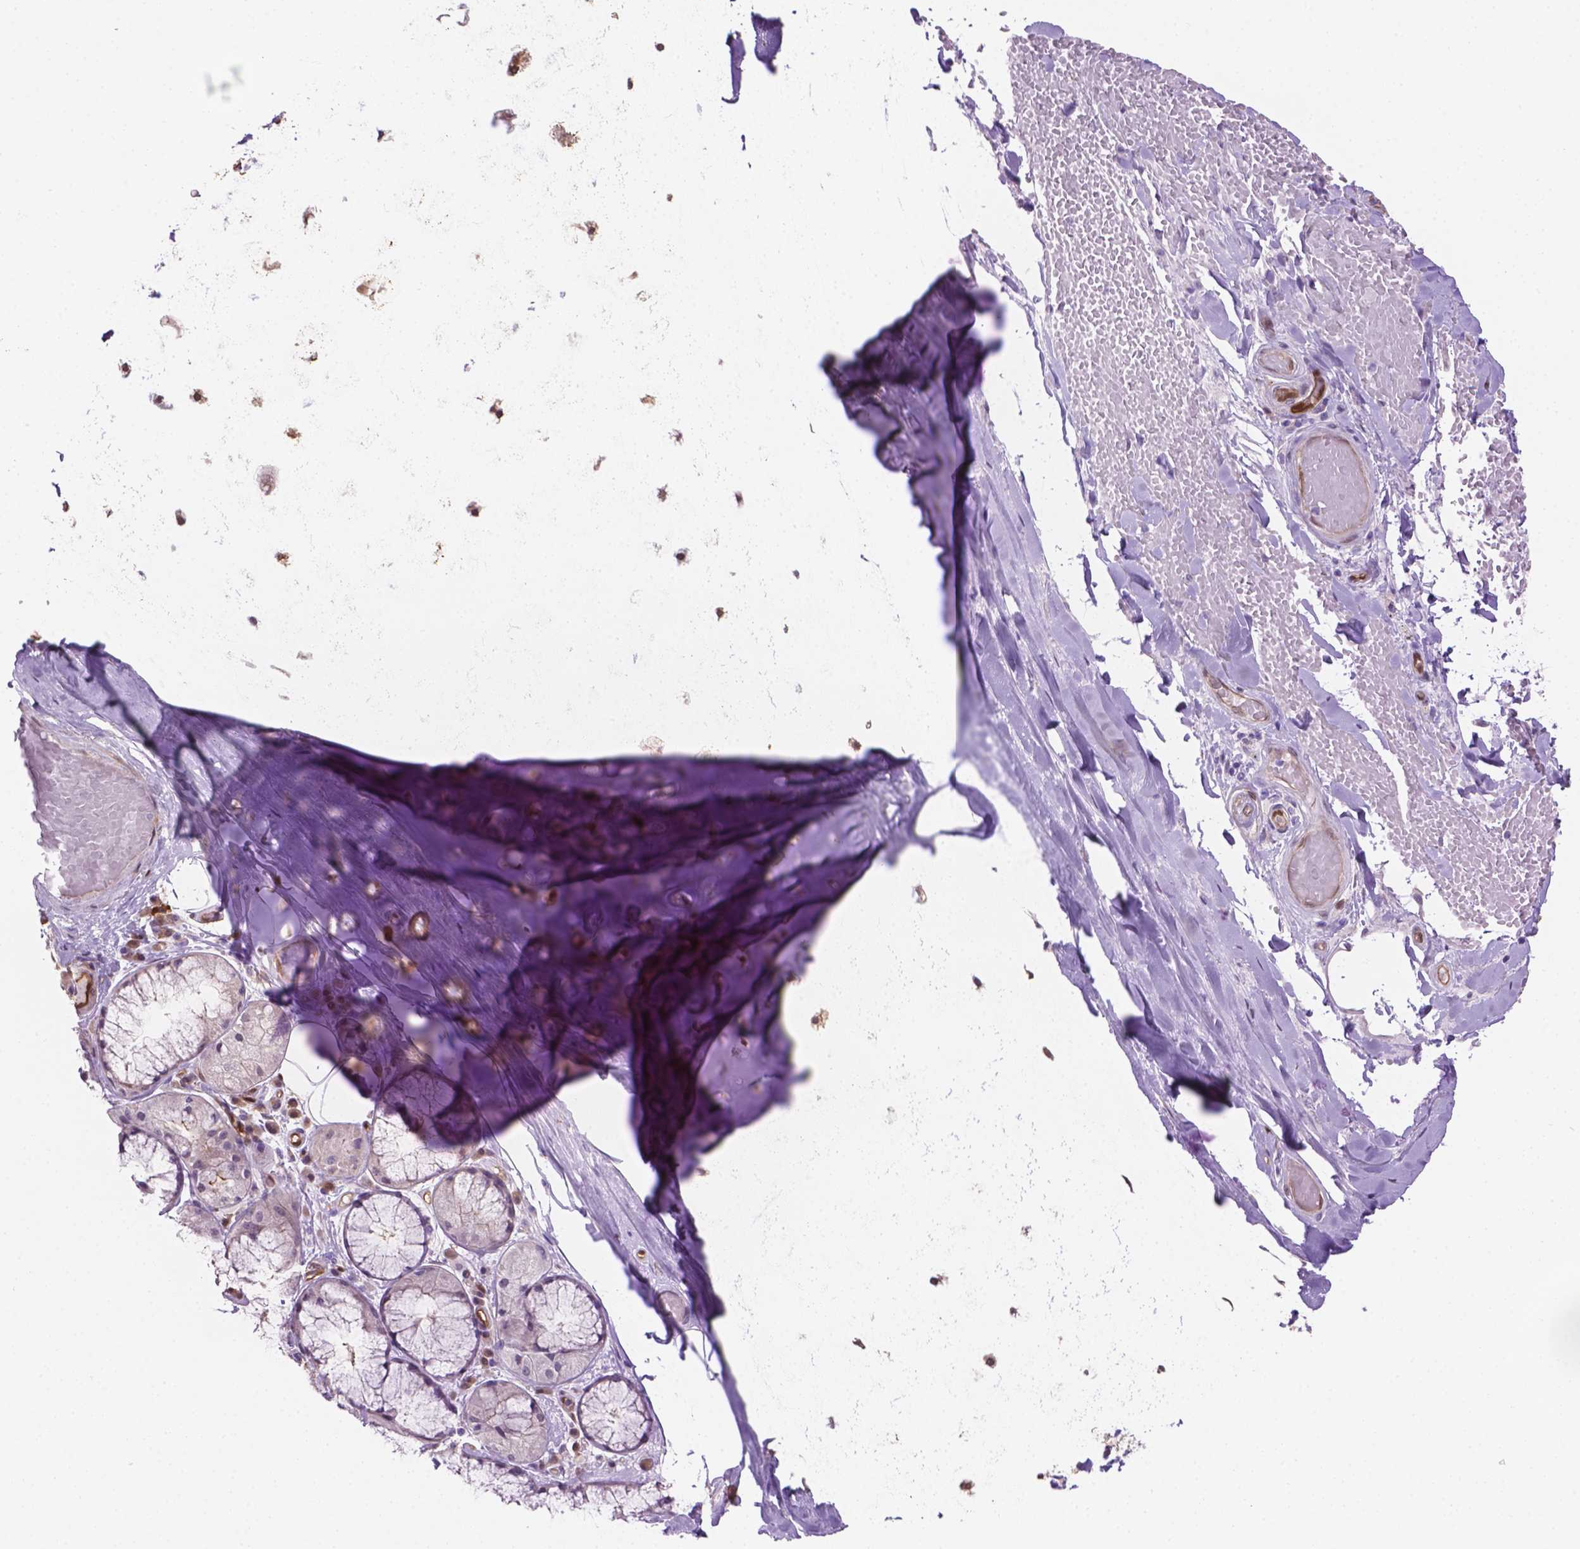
{"staining": {"intensity": "weak", "quantity": "25%-75%", "location": "cytoplasmic/membranous"}, "tissue": "soft tissue", "cell_type": "Chondrocytes", "image_type": "normal", "snomed": [{"axis": "morphology", "description": "Normal tissue, NOS"}, {"axis": "topography", "description": "Cartilage tissue"}, {"axis": "topography", "description": "Bronchus"}], "caption": "Immunohistochemical staining of benign human soft tissue exhibits low levels of weak cytoplasmic/membranous staining in about 25%-75% of chondrocytes.", "gene": "CLIC4", "patient": {"sex": "male", "age": 64}}